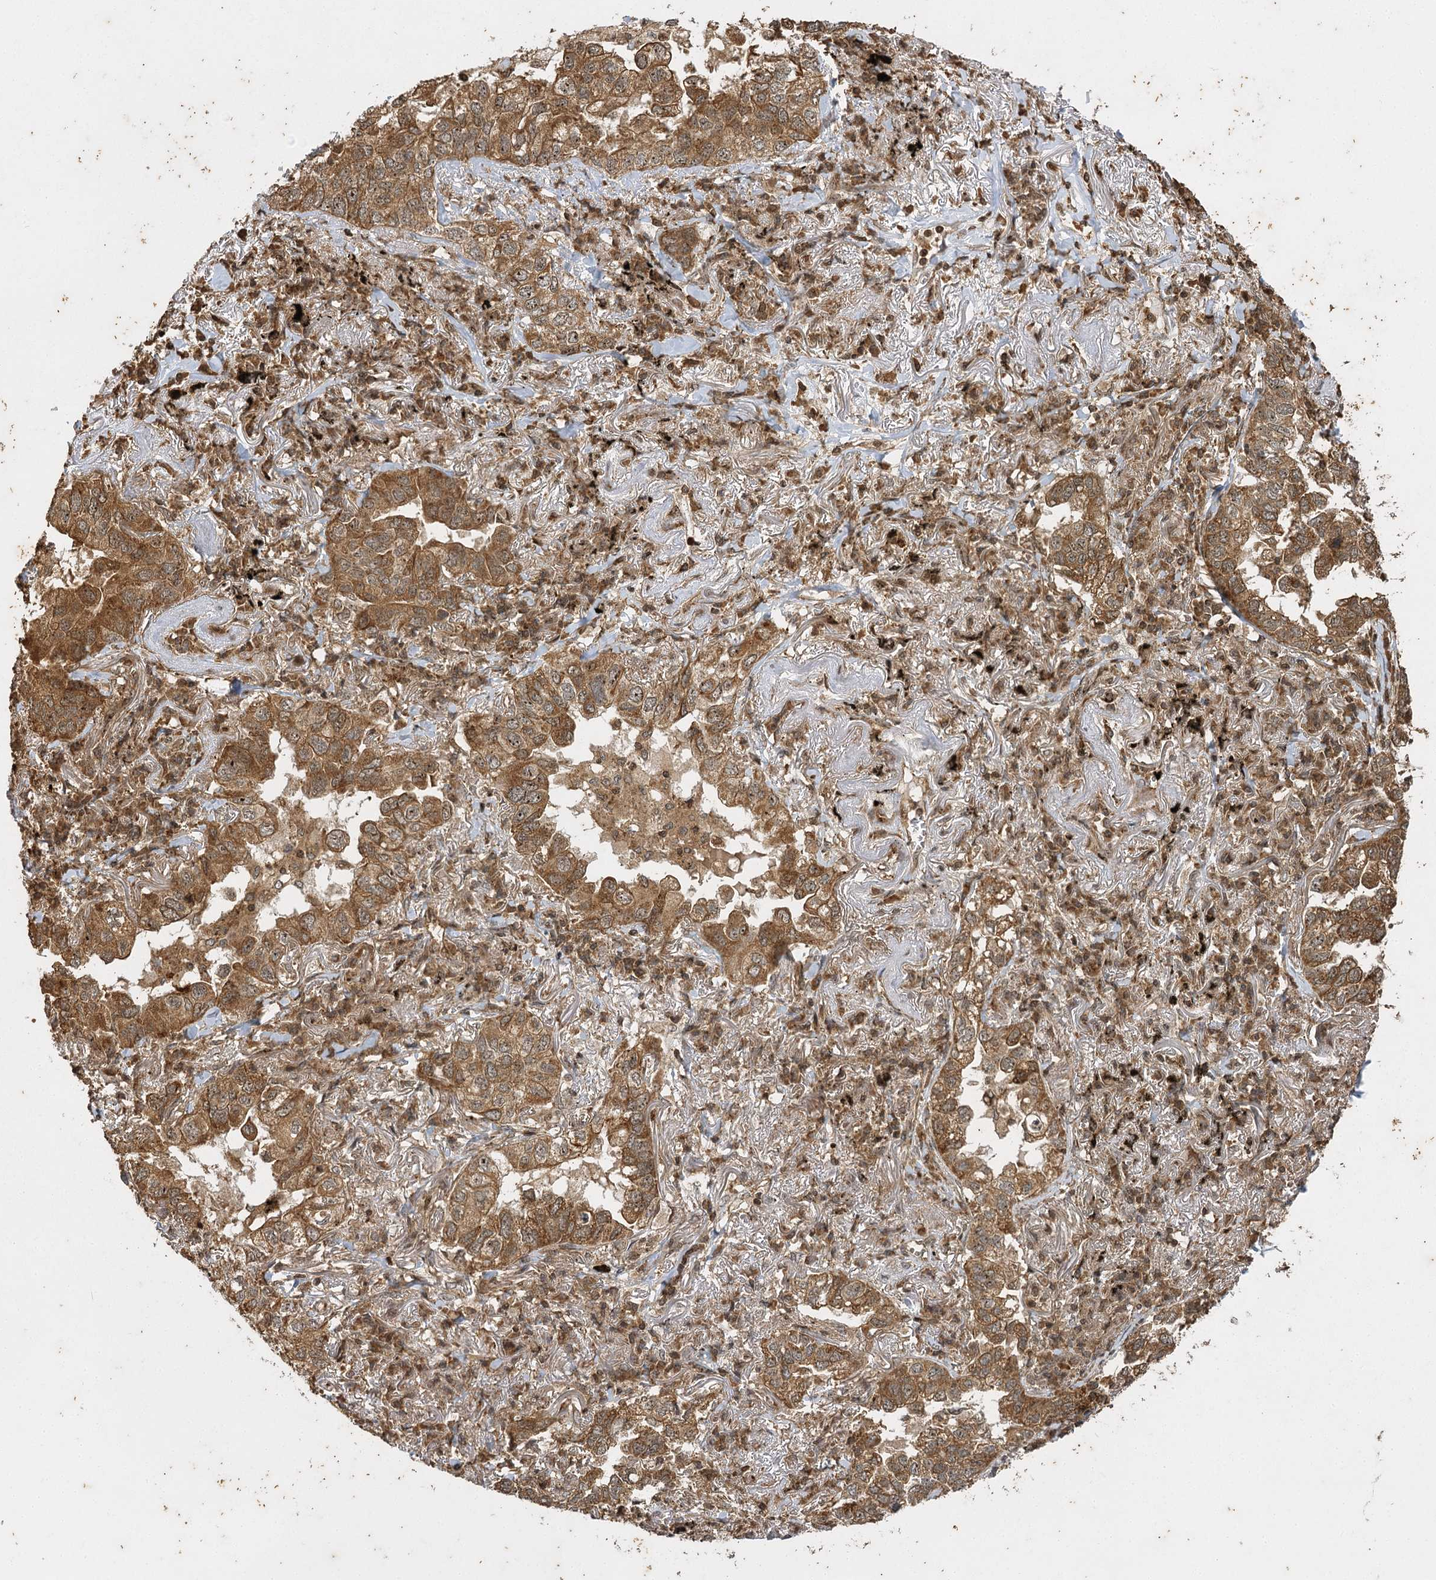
{"staining": {"intensity": "moderate", "quantity": ">75%", "location": "cytoplasmic/membranous,nuclear"}, "tissue": "lung cancer", "cell_type": "Tumor cells", "image_type": "cancer", "snomed": [{"axis": "morphology", "description": "Adenocarcinoma, NOS"}, {"axis": "topography", "description": "Lung"}], "caption": "Tumor cells display moderate cytoplasmic/membranous and nuclear staining in about >75% of cells in lung cancer.", "gene": "IL11RA", "patient": {"sex": "male", "age": 65}}